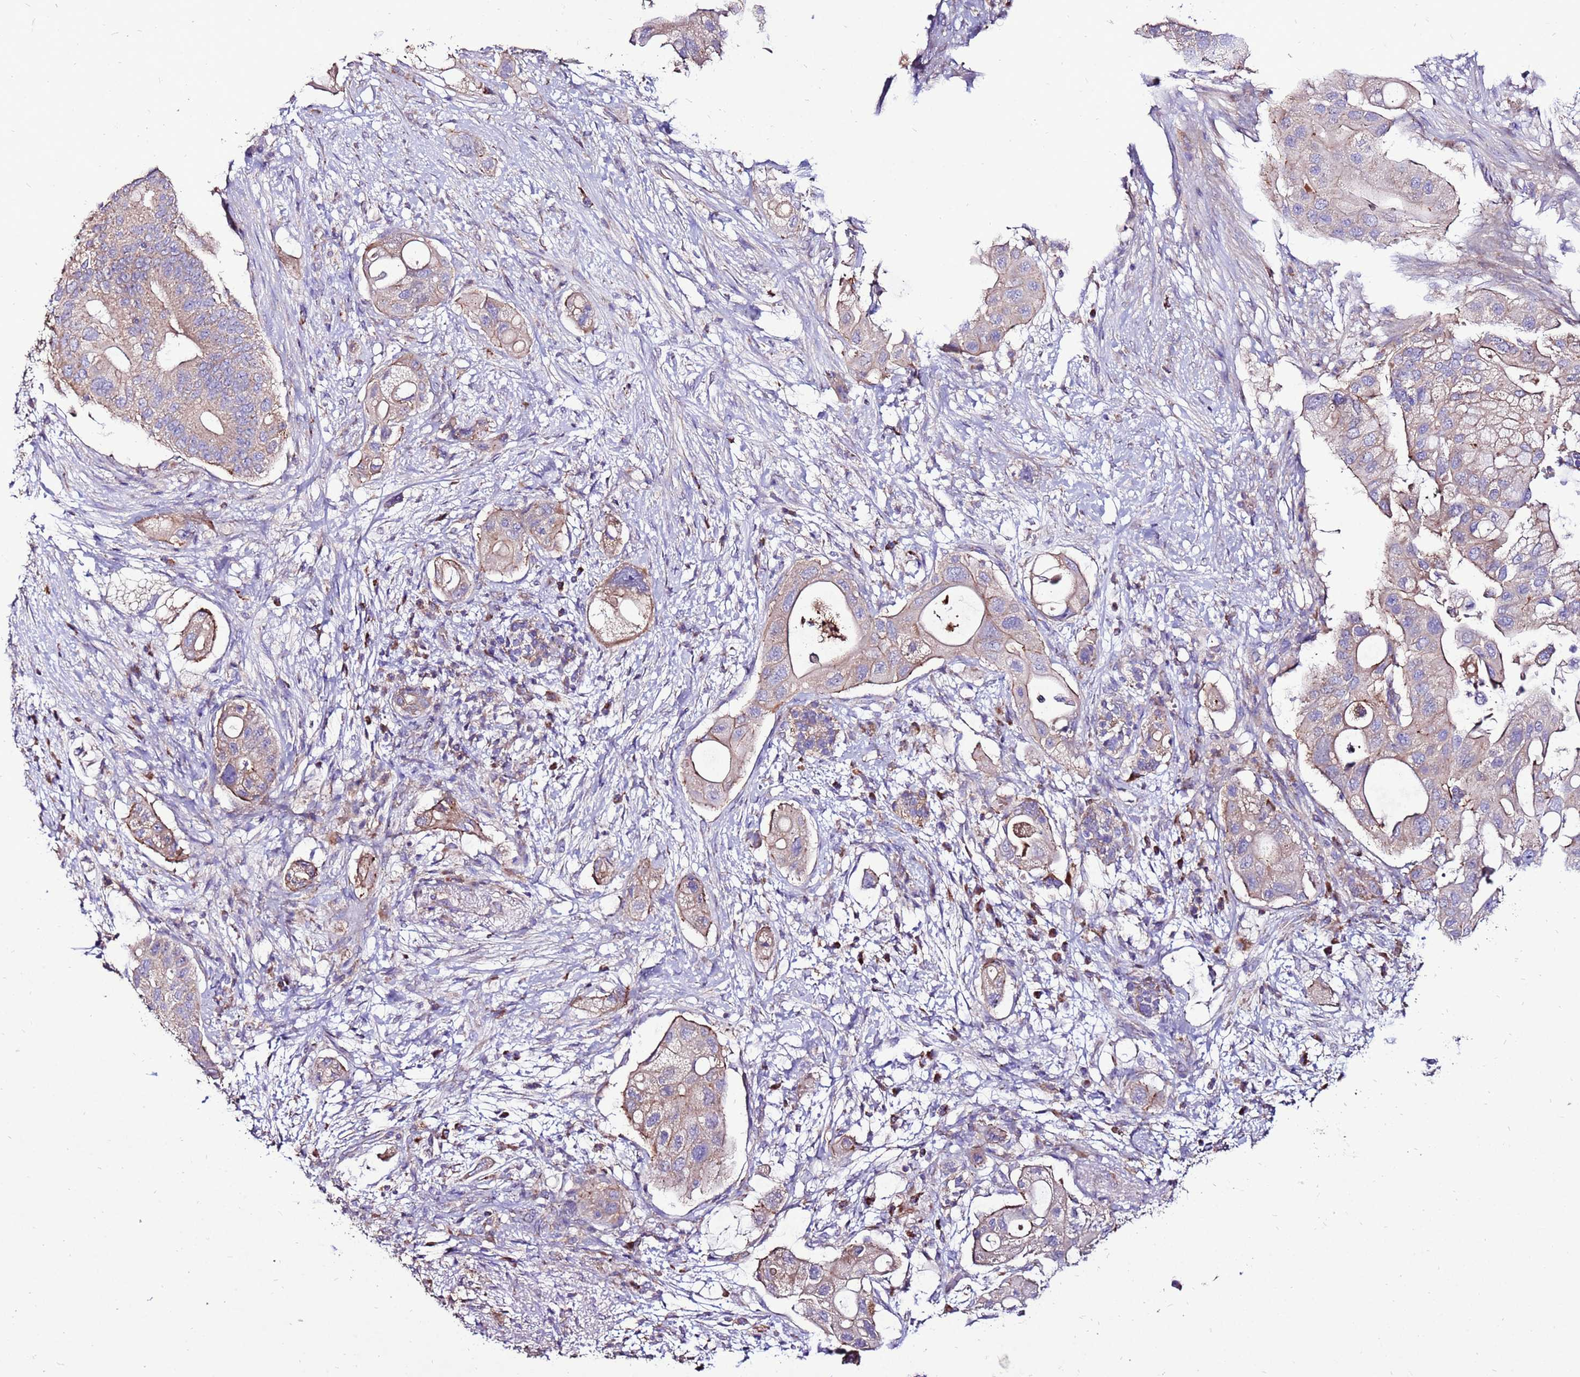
{"staining": {"intensity": "moderate", "quantity": "25%-75%", "location": "cytoplasmic/membranous"}, "tissue": "pancreatic cancer", "cell_type": "Tumor cells", "image_type": "cancer", "snomed": [{"axis": "morphology", "description": "Adenocarcinoma, NOS"}, {"axis": "topography", "description": "Pancreas"}], "caption": "This is an image of IHC staining of pancreatic cancer, which shows moderate positivity in the cytoplasmic/membranous of tumor cells.", "gene": "TMEM106C", "patient": {"sex": "female", "age": 72}}